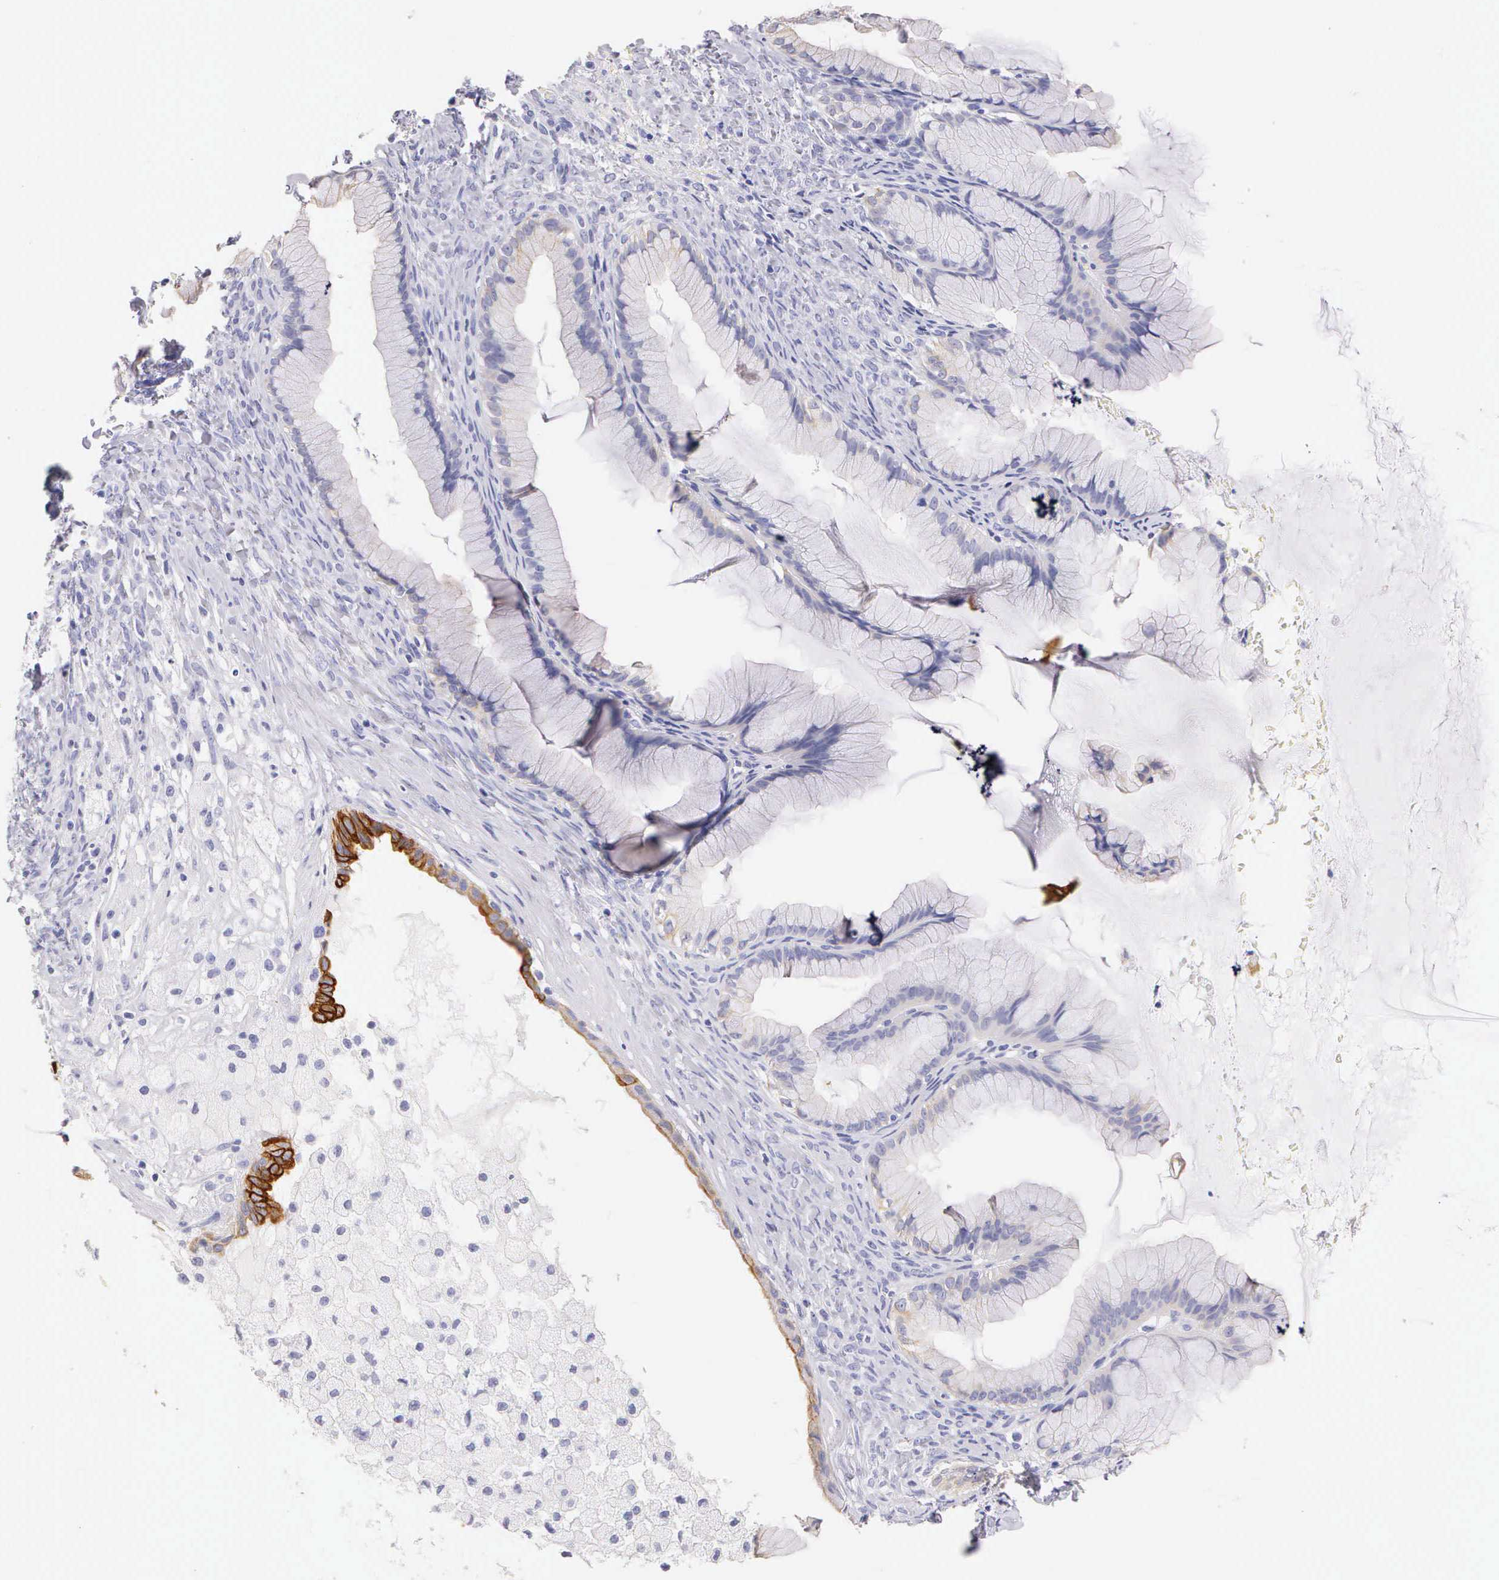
{"staining": {"intensity": "negative", "quantity": "none", "location": "none"}, "tissue": "ovarian cancer", "cell_type": "Tumor cells", "image_type": "cancer", "snomed": [{"axis": "morphology", "description": "Cystadenocarcinoma, mucinous, NOS"}, {"axis": "topography", "description": "Ovary"}], "caption": "Immunohistochemistry histopathology image of neoplastic tissue: ovarian cancer stained with DAB reveals no significant protein staining in tumor cells.", "gene": "KRT17", "patient": {"sex": "female", "age": 41}}